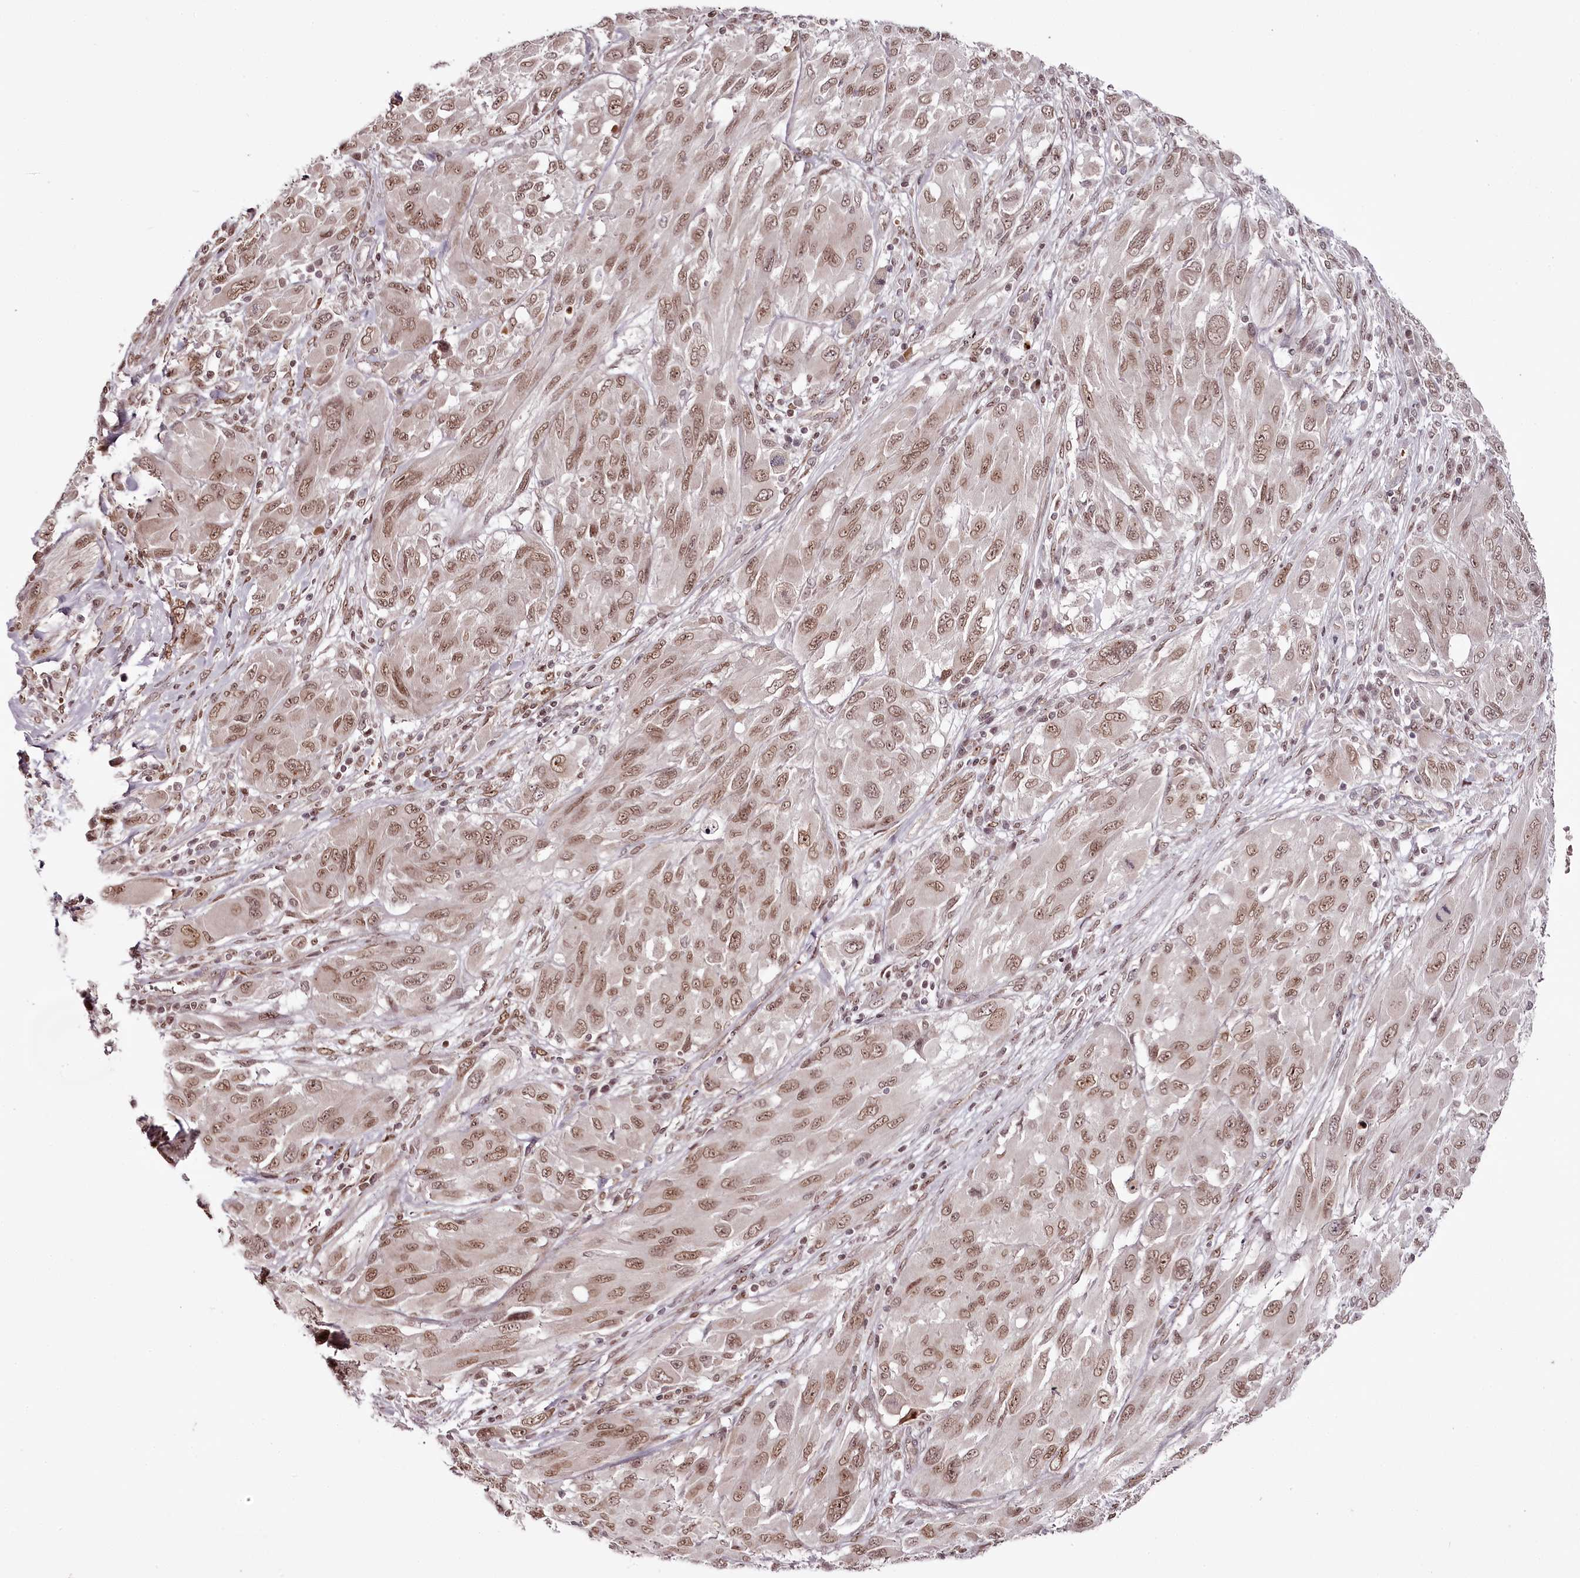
{"staining": {"intensity": "moderate", "quantity": ">75%", "location": "nuclear"}, "tissue": "melanoma", "cell_type": "Tumor cells", "image_type": "cancer", "snomed": [{"axis": "morphology", "description": "Malignant melanoma, NOS"}, {"axis": "topography", "description": "Skin"}], "caption": "DAB immunohistochemical staining of melanoma exhibits moderate nuclear protein staining in approximately >75% of tumor cells. (Brightfield microscopy of DAB IHC at high magnification).", "gene": "THYN1", "patient": {"sex": "female", "age": 91}}